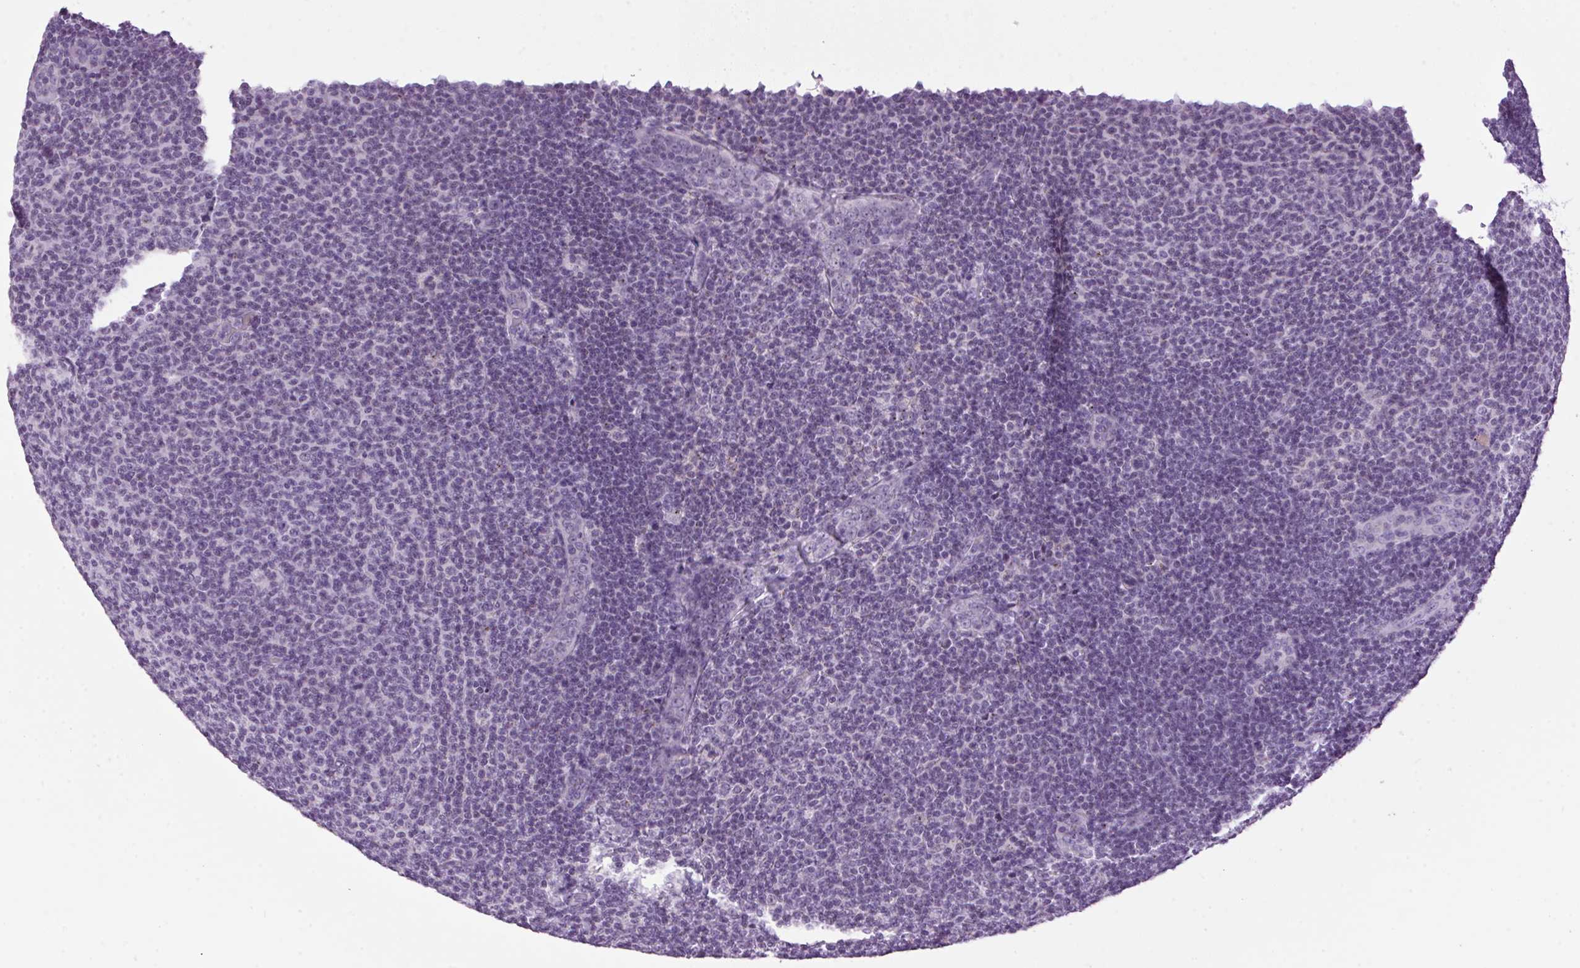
{"staining": {"intensity": "negative", "quantity": "none", "location": "none"}, "tissue": "lymphoma", "cell_type": "Tumor cells", "image_type": "cancer", "snomed": [{"axis": "morphology", "description": "Malignant lymphoma, non-Hodgkin's type, Low grade"}, {"axis": "topography", "description": "Lymph node"}], "caption": "Tumor cells are negative for brown protein staining in lymphoma. (Immunohistochemistry, brightfield microscopy, high magnification).", "gene": "TMEM88B", "patient": {"sex": "male", "age": 66}}